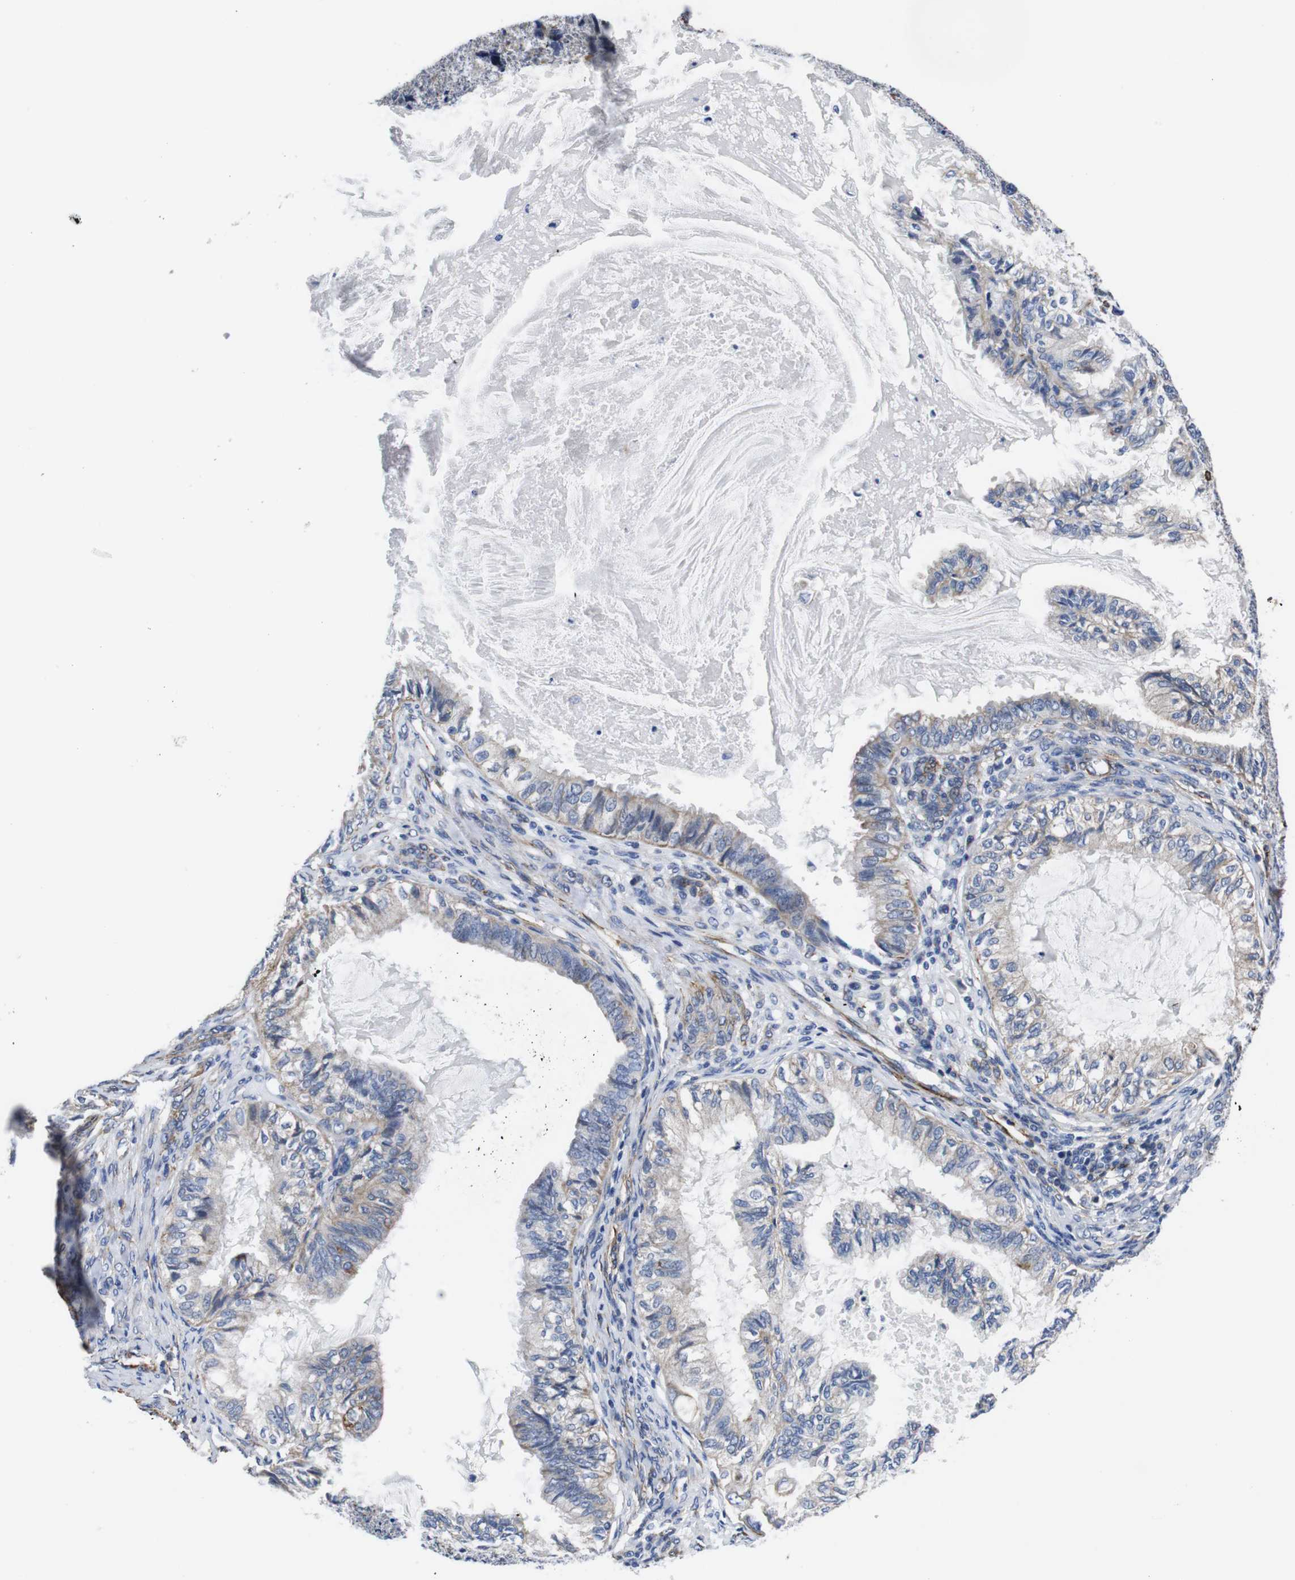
{"staining": {"intensity": "weak", "quantity": "<25%", "location": "cytoplasmic/membranous"}, "tissue": "cervical cancer", "cell_type": "Tumor cells", "image_type": "cancer", "snomed": [{"axis": "morphology", "description": "Normal tissue, NOS"}, {"axis": "morphology", "description": "Adenocarcinoma, NOS"}, {"axis": "topography", "description": "Cervix"}, {"axis": "topography", "description": "Endometrium"}], "caption": "This is an immunohistochemistry (IHC) histopathology image of human cervical adenocarcinoma. There is no expression in tumor cells.", "gene": "WNT10A", "patient": {"sex": "female", "age": 86}}